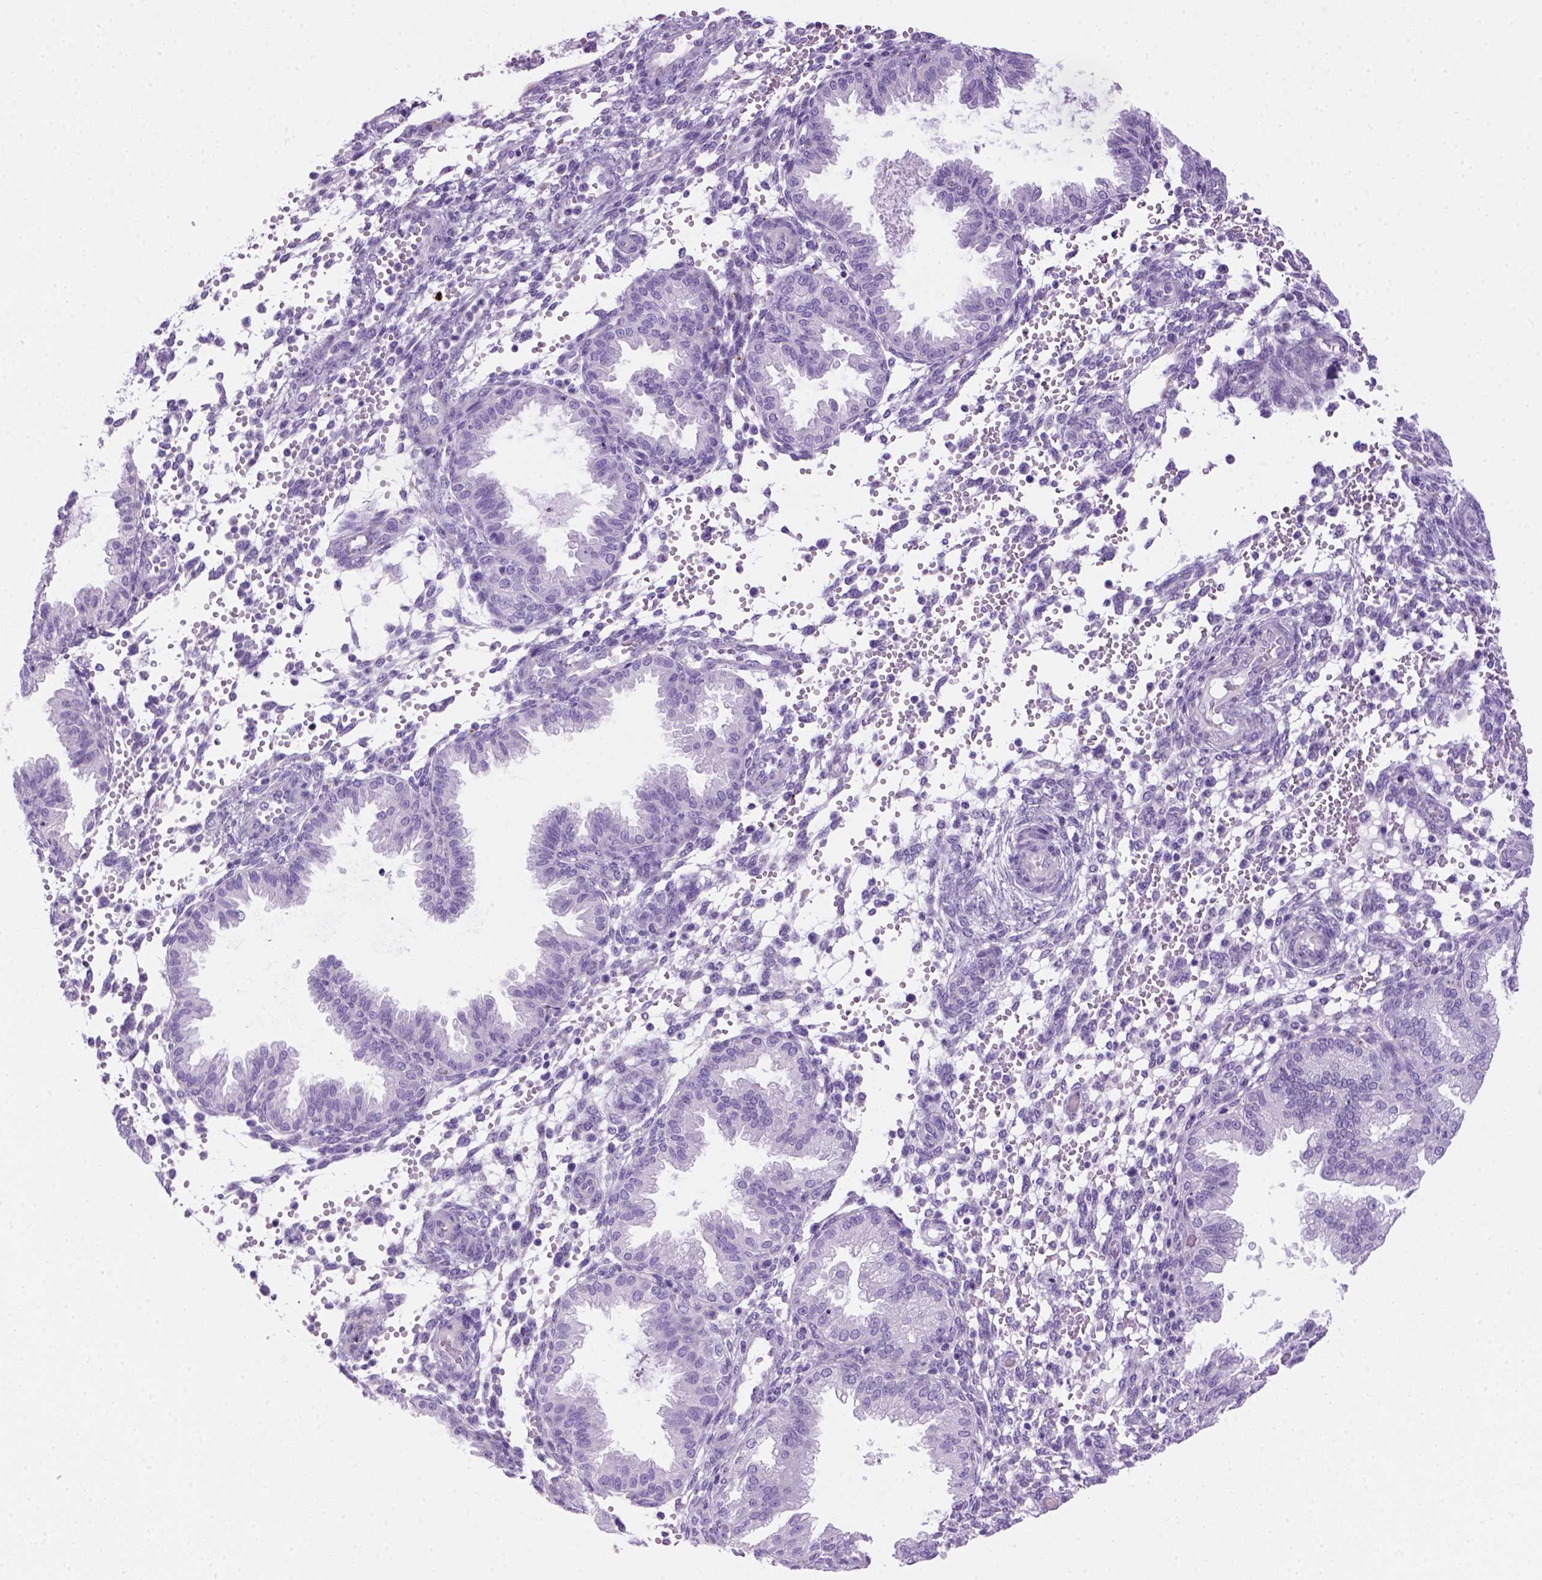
{"staining": {"intensity": "negative", "quantity": "none", "location": "none"}, "tissue": "endometrium", "cell_type": "Cells in endometrial stroma", "image_type": "normal", "snomed": [{"axis": "morphology", "description": "Normal tissue, NOS"}, {"axis": "topography", "description": "Endometrium"}], "caption": "A high-resolution micrograph shows IHC staining of unremarkable endometrium, which exhibits no significant expression in cells in endometrial stroma. Nuclei are stained in blue.", "gene": "ARHGEF33", "patient": {"sex": "female", "age": 33}}